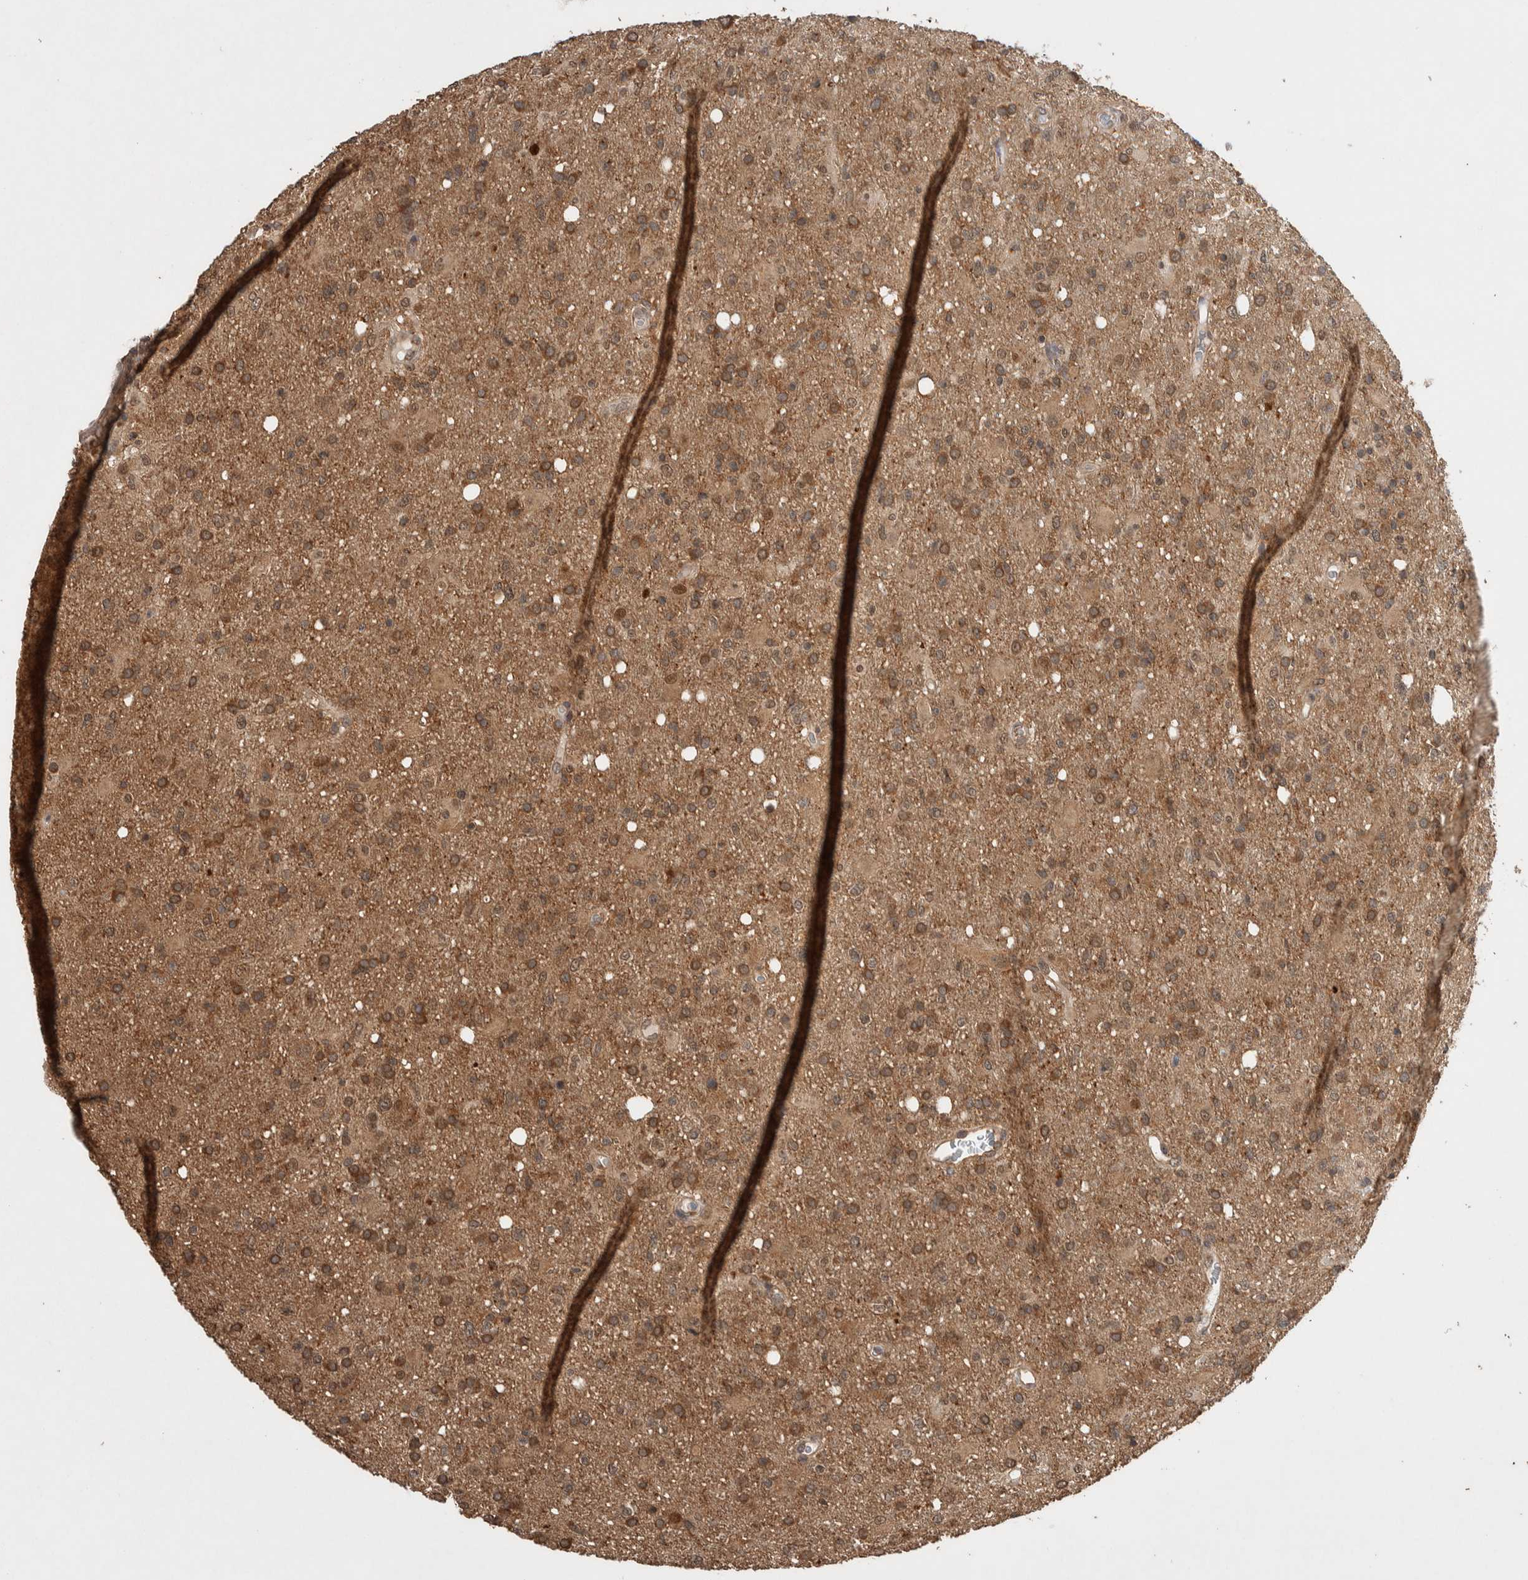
{"staining": {"intensity": "moderate", "quantity": ">75%", "location": "cytoplasmic/membranous"}, "tissue": "glioma", "cell_type": "Tumor cells", "image_type": "cancer", "snomed": [{"axis": "morphology", "description": "Glioma, malignant, High grade"}, {"axis": "topography", "description": "Brain"}], "caption": "IHC photomicrograph of malignant glioma (high-grade) stained for a protein (brown), which demonstrates medium levels of moderate cytoplasmic/membranous expression in approximately >75% of tumor cells.", "gene": "DVL2", "patient": {"sex": "female", "age": 57}}